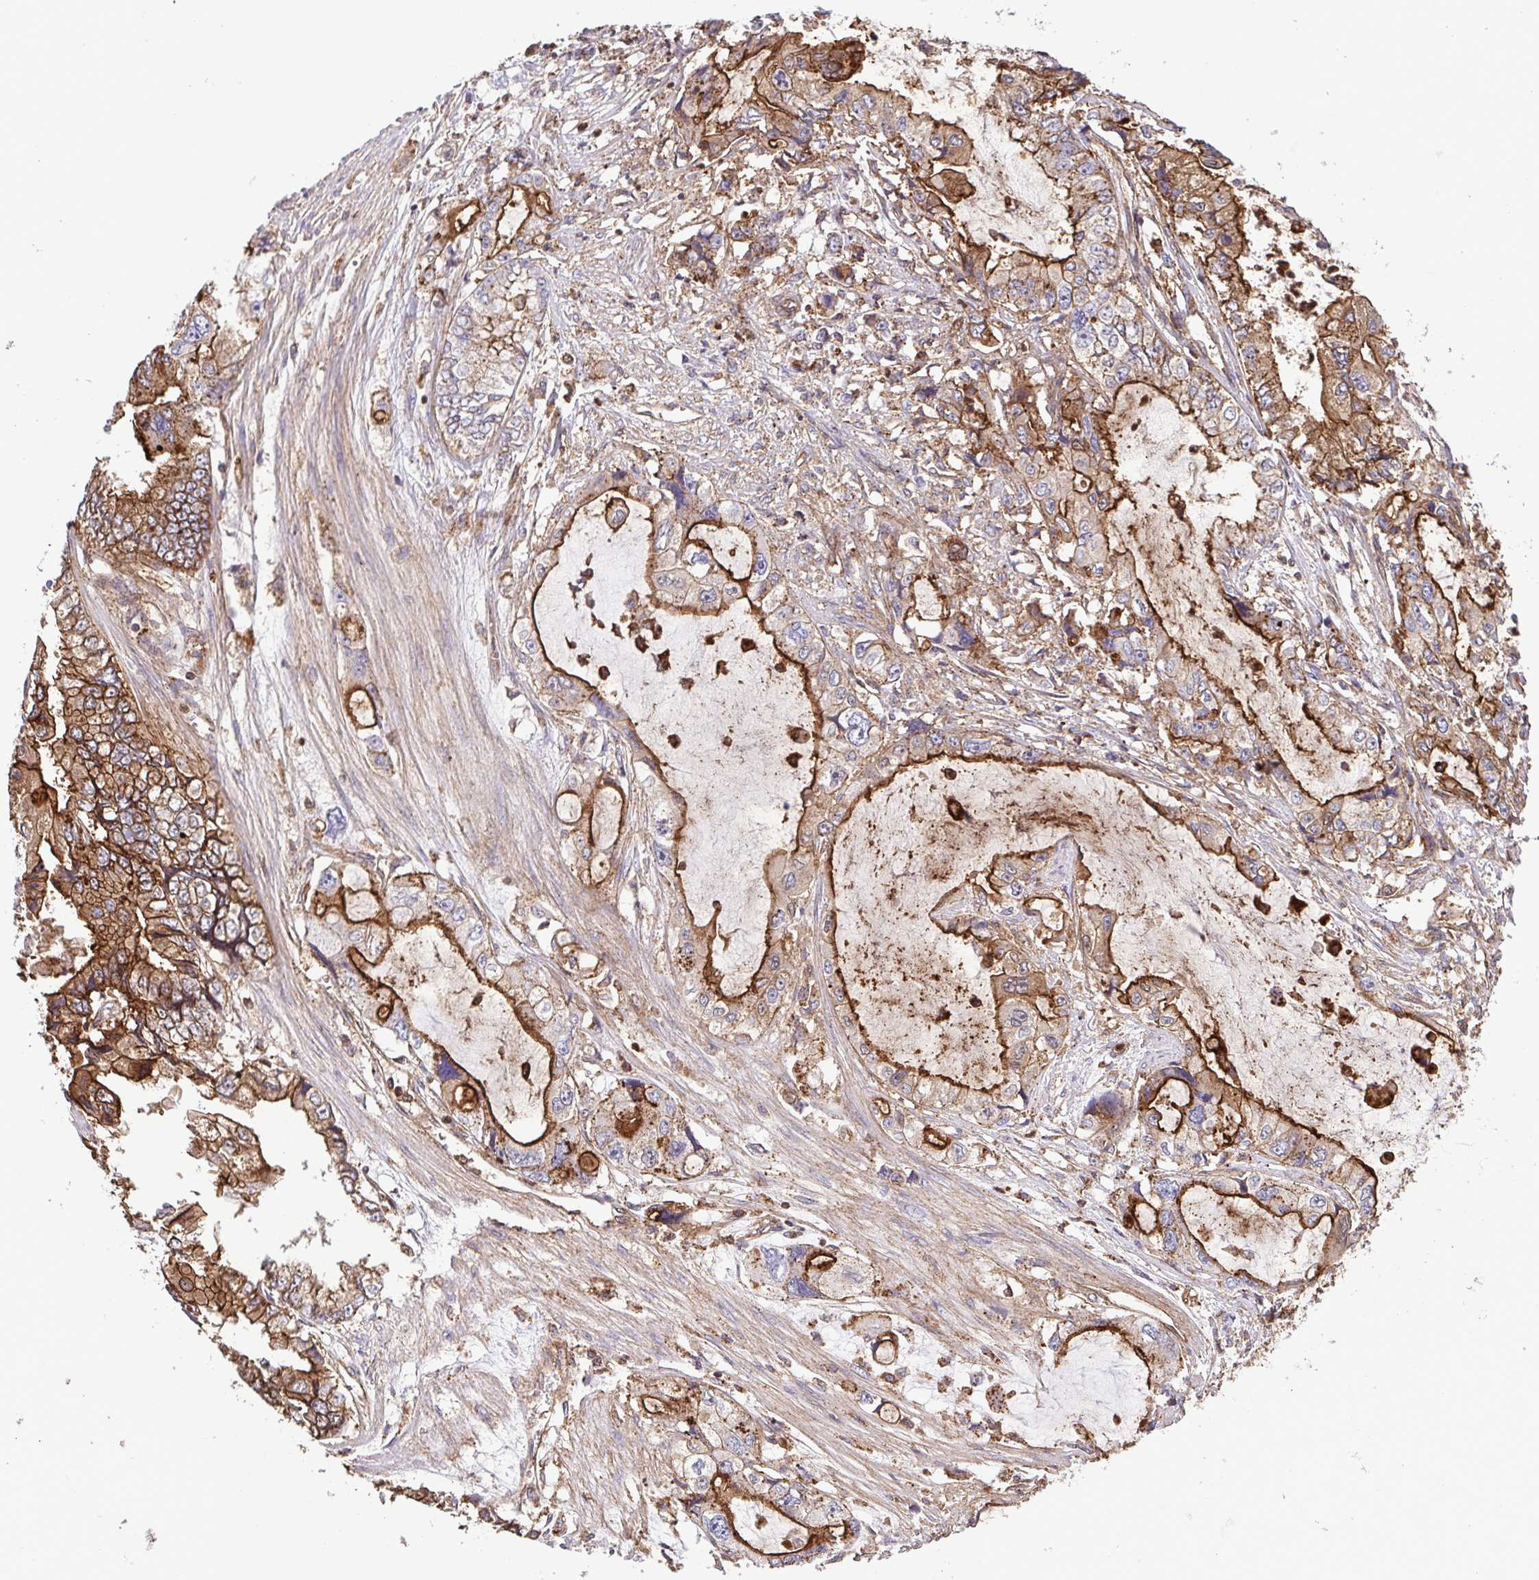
{"staining": {"intensity": "strong", "quantity": ">75%", "location": "cytoplasmic/membranous"}, "tissue": "stomach cancer", "cell_type": "Tumor cells", "image_type": "cancer", "snomed": [{"axis": "morphology", "description": "Adenocarcinoma, NOS"}, {"axis": "topography", "description": "Pancreas"}, {"axis": "topography", "description": "Stomach, upper"}, {"axis": "topography", "description": "Stomach"}], "caption": "Strong cytoplasmic/membranous expression is present in approximately >75% of tumor cells in stomach cancer.", "gene": "CHMP1B", "patient": {"sex": "male", "age": 77}}